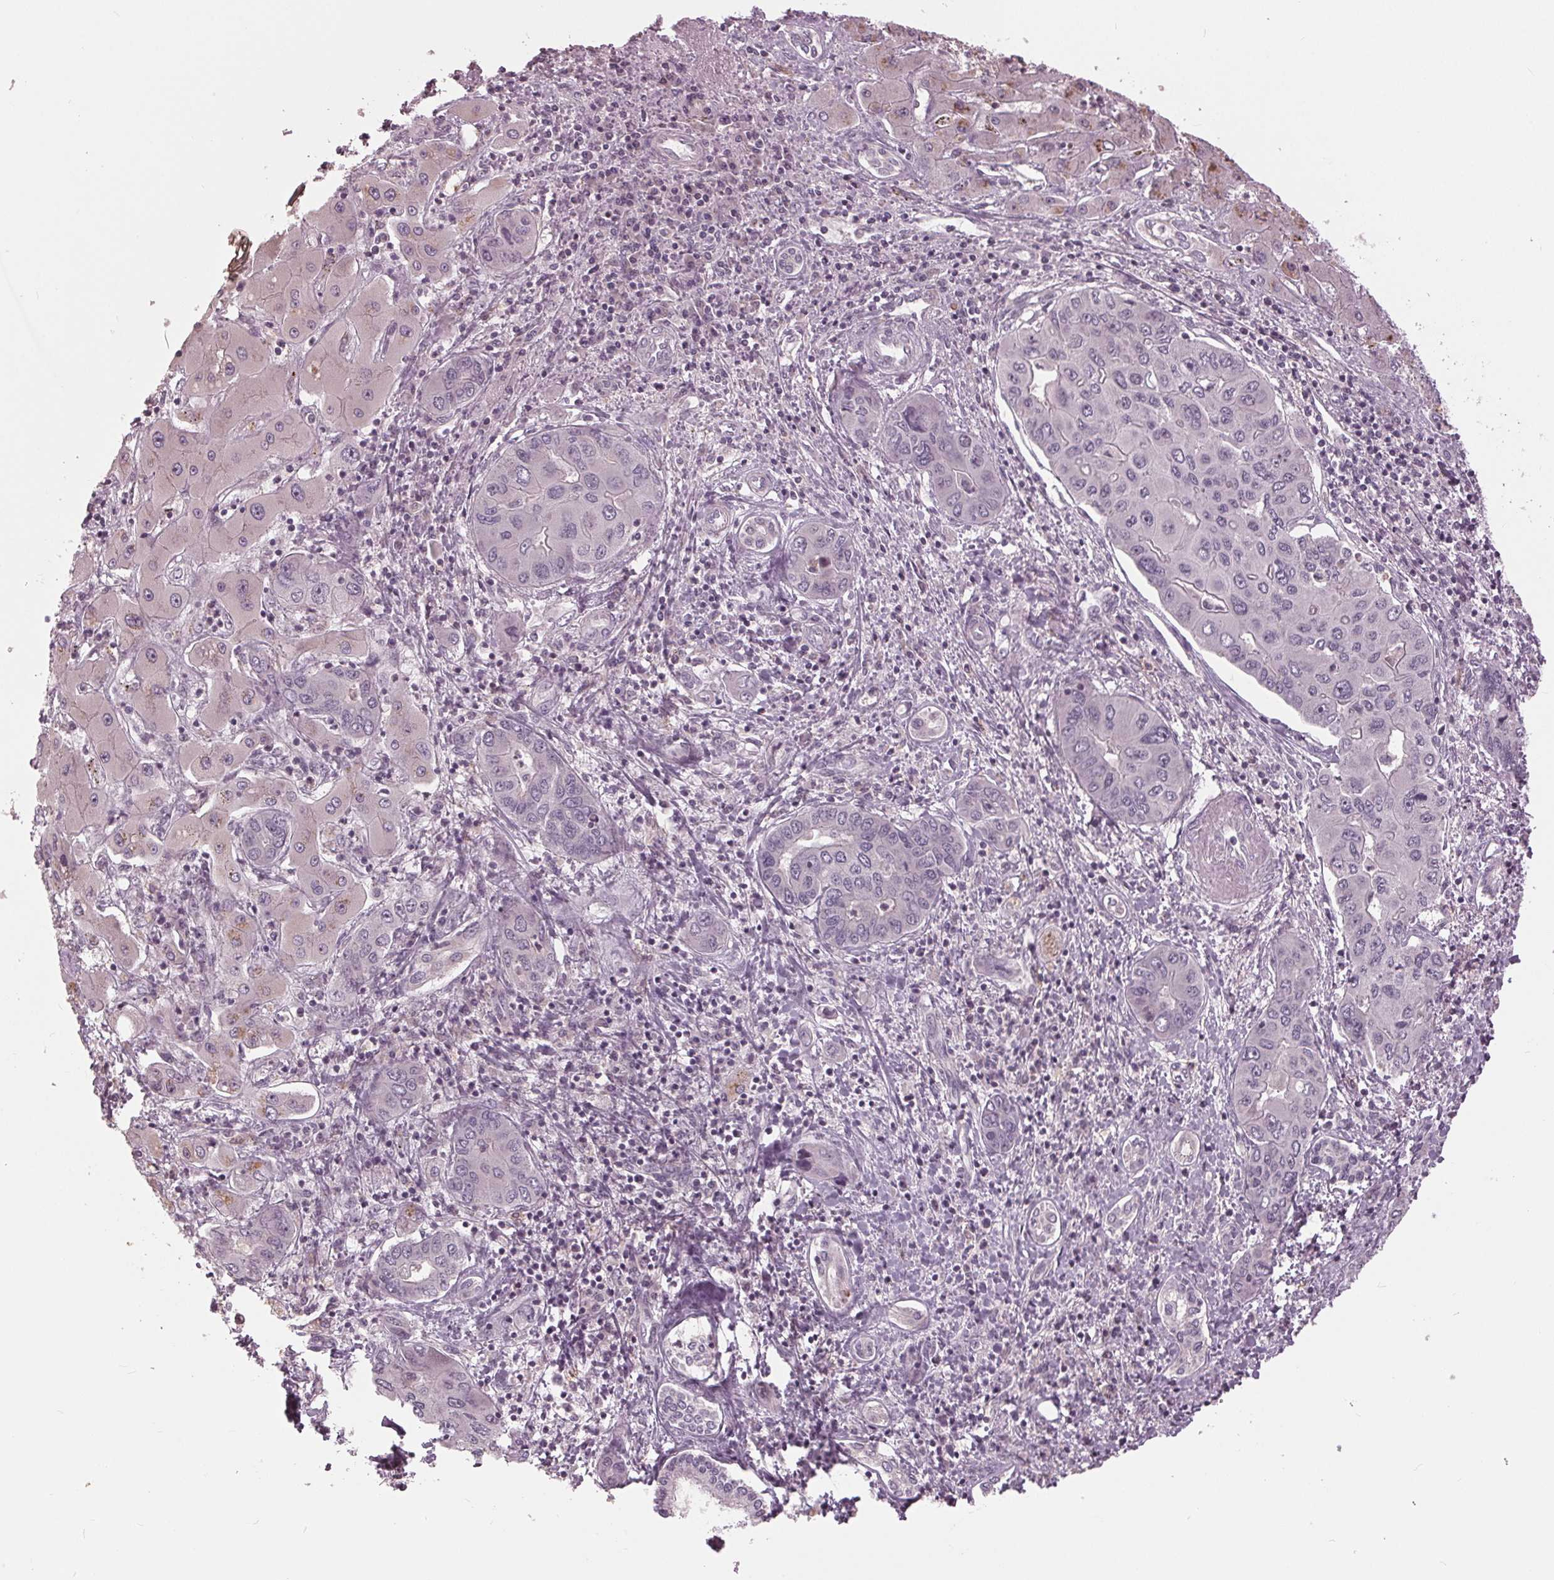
{"staining": {"intensity": "negative", "quantity": "none", "location": "none"}, "tissue": "liver cancer", "cell_type": "Tumor cells", "image_type": "cancer", "snomed": [{"axis": "morphology", "description": "Cholangiocarcinoma"}, {"axis": "topography", "description": "Liver"}], "caption": "Tumor cells are negative for brown protein staining in liver cancer.", "gene": "SIGLEC6", "patient": {"sex": "male", "age": 67}}